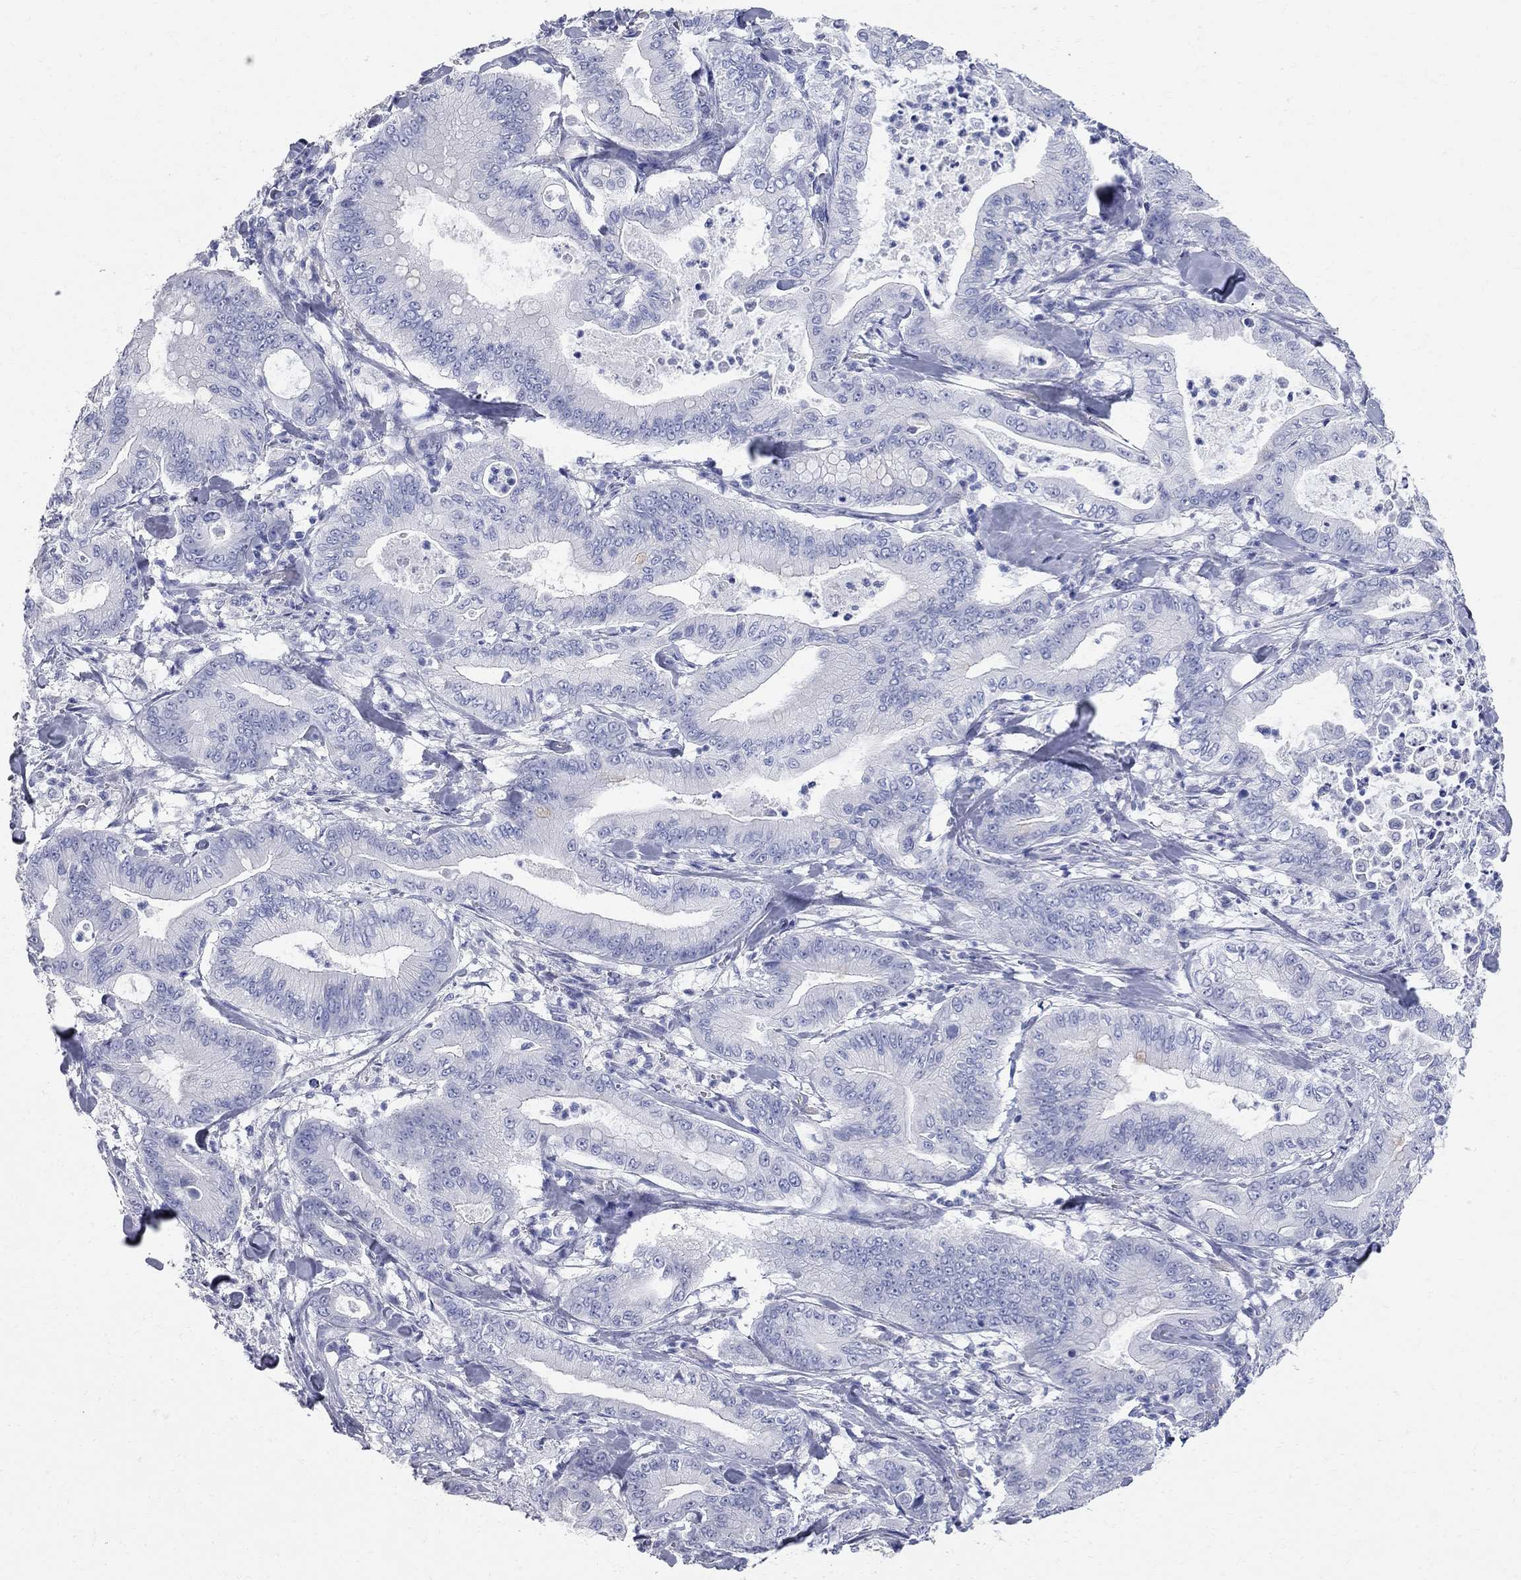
{"staining": {"intensity": "negative", "quantity": "none", "location": "none"}, "tissue": "pancreatic cancer", "cell_type": "Tumor cells", "image_type": "cancer", "snomed": [{"axis": "morphology", "description": "Adenocarcinoma, NOS"}, {"axis": "topography", "description": "Pancreas"}], "caption": "Pancreatic cancer (adenocarcinoma) was stained to show a protein in brown. There is no significant staining in tumor cells.", "gene": "BPIFB1", "patient": {"sex": "male", "age": 71}}